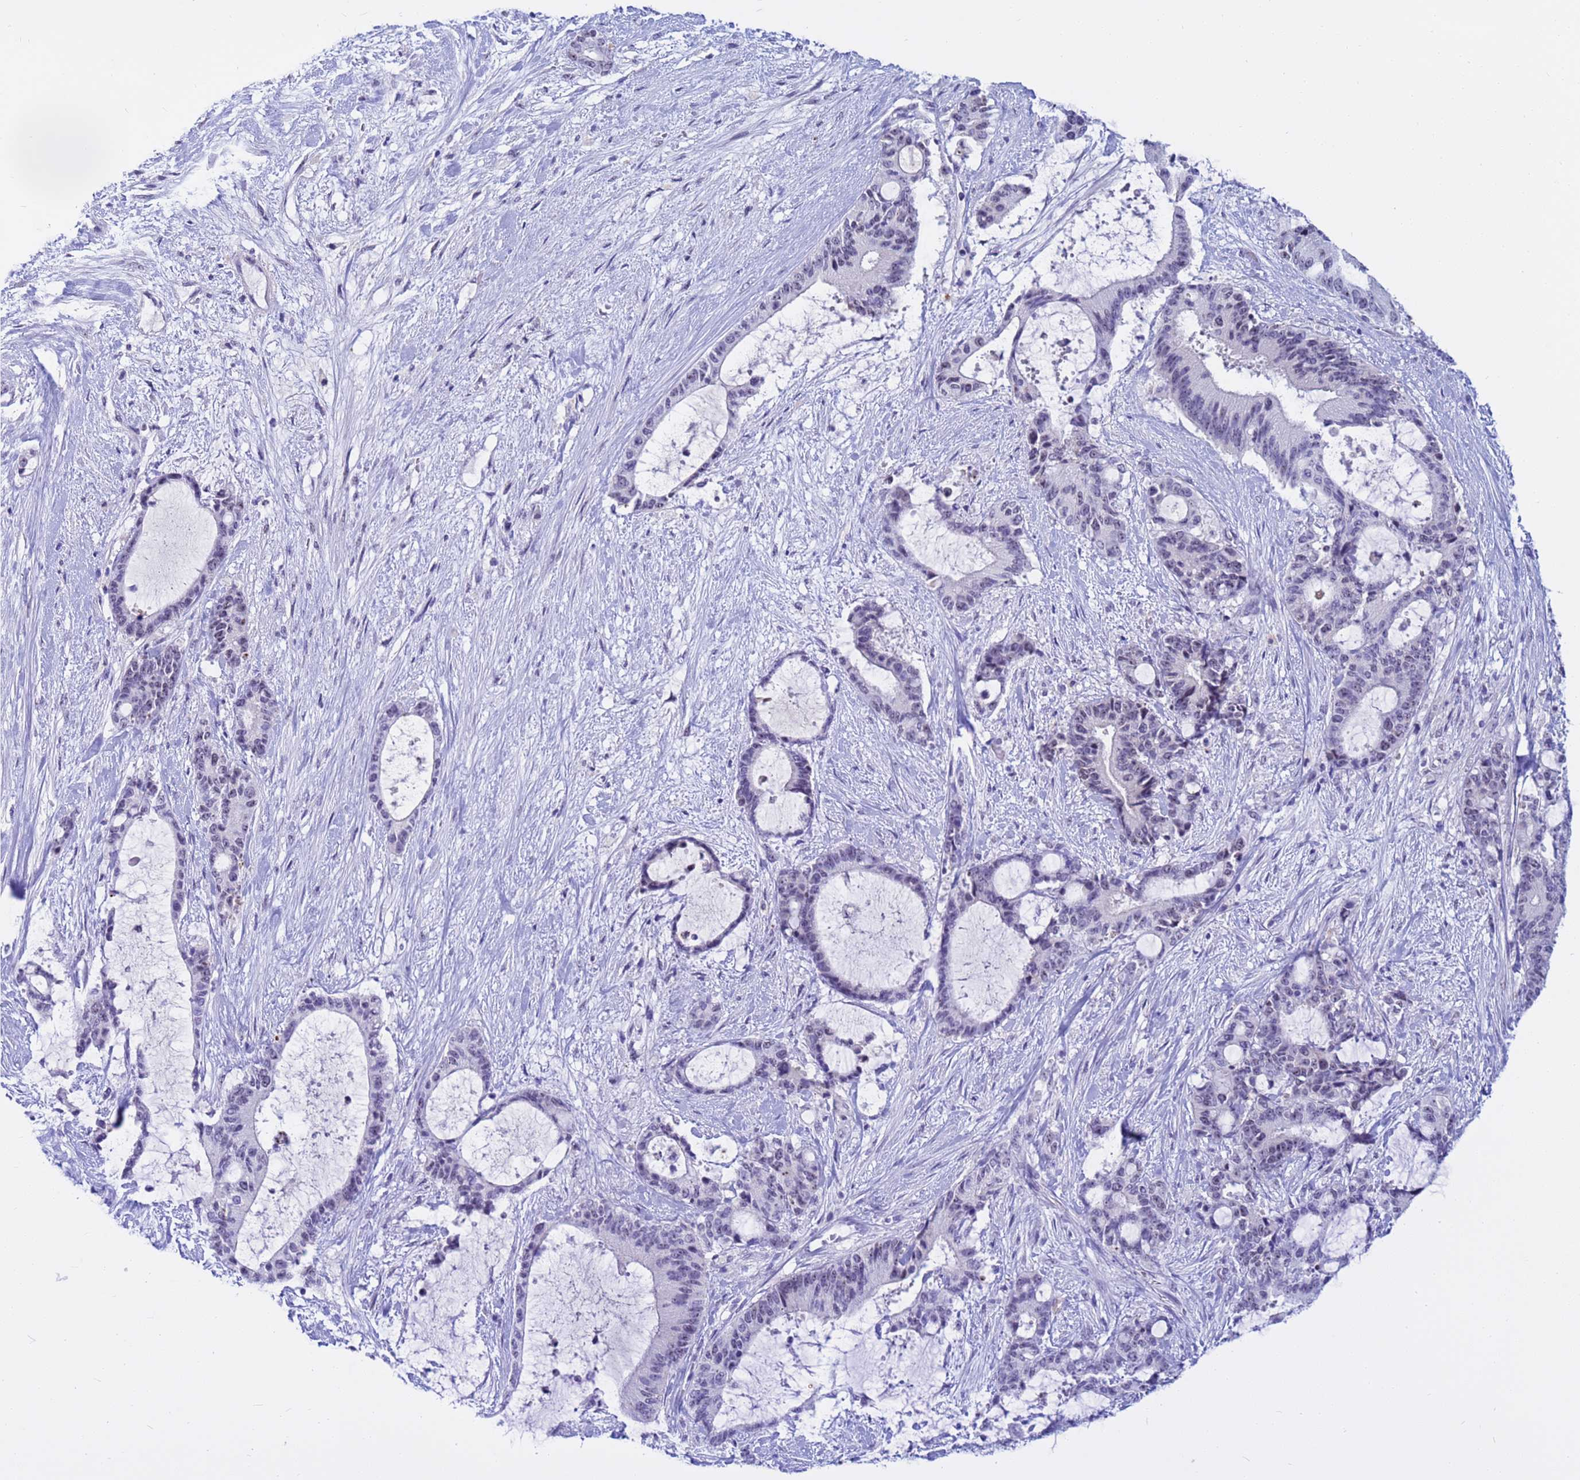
{"staining": {"intensity": "negative", "quantity": "none", "location": "none"}, "tissue": "liver cancer", "cell_type": "Tumor cells", "image_type": "cancer", "snomed": [{"axis": "morphology", "description": "Normal tissue, NOS"}, {"axis": "morphology", "description": "Cholangiocarcinoma"}, {"axis": "topography", "description": "Liver"}, {"axis": "topography", "description": "Peripheral nerve tissue"}], "caption": "An immunohistochemistry histopathology image of liver cancer (cholangiocarcinoma) is shown. There is no staining in tumor cells of liver cancer (cholangiocarcinoma).", "gene": "DMRTC2", "patient": {"sex": "female", "age": 73}}